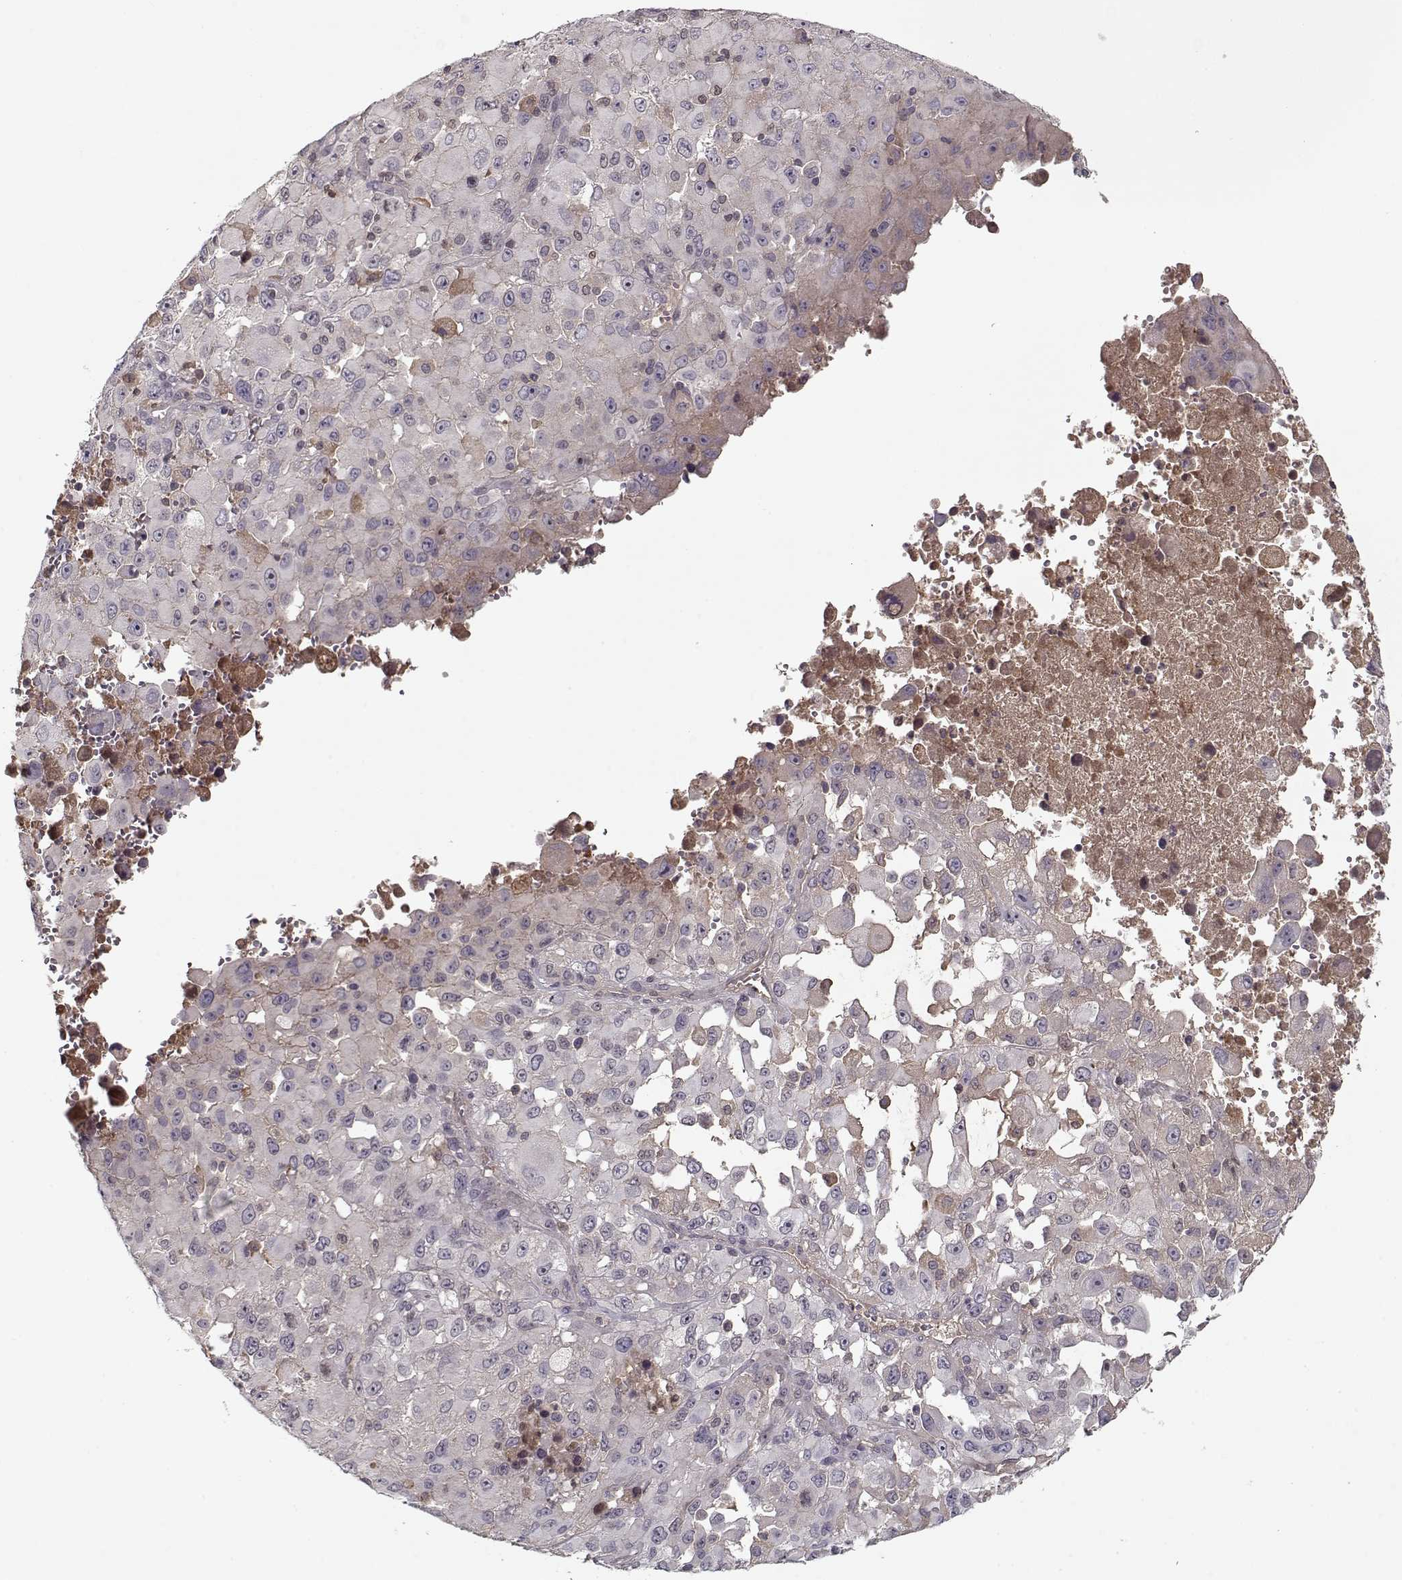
{"staining": {"intensity": "negative", "quantity": "none", "location": "none"}, "tissue": "melanoma", "cell_type": "Tumor cells", "image_type": "cancer", "snomed": [{"axis": "morphology", "description": "Malignant melanoma, Metastatic site"}, {"axis": "topography", "description": "Soft tissue"}], "caption": "Malignant melanoma (metastatic site) was stained to show a protein in brown. There is no significant positivity in tumor cells.", "gene": "AFM", "patient": {"sex": "male", "age": 50}}